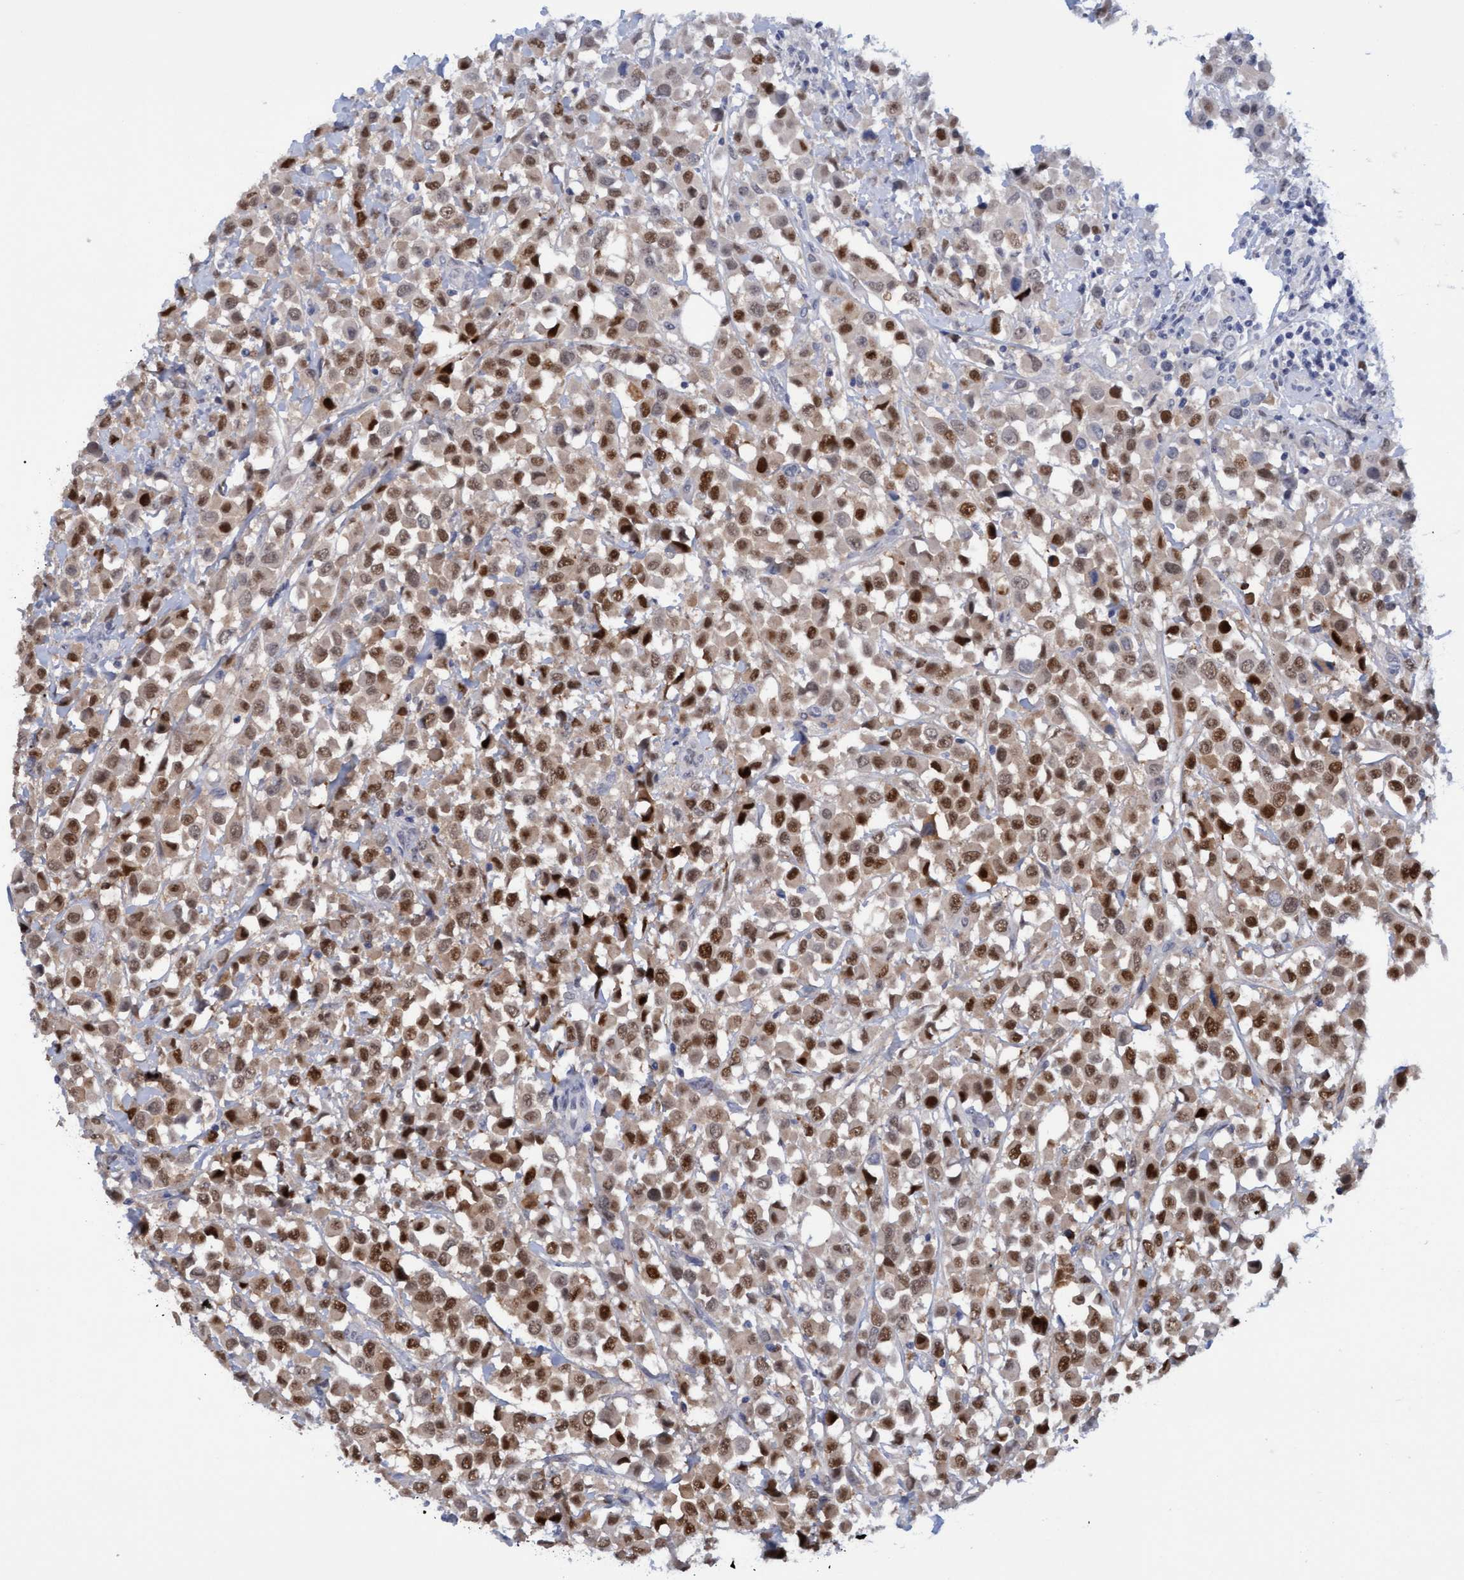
{"staining": {"intensity": "strong", "quantity": ">75%", "location": "cytoplasmic/membranous,nuclear"}, "tissue": "breast cancer", "cell_type": "Tumor cells", "image_type": "cancer", "snomed": [{"axis": "morphology", "description": "Duct carcinoma"}, {"axis": "topography", "description": "Breast"}], "caption": "This micrograph reveals IHC staining of breast cancer (invasive ductal carcinoma), with high strong cytoplasmic/membranous and nuclear staining in about >75% of tumor cells.", "gene": "PINX1", "patient": {"sex": "female", "age": 61}}